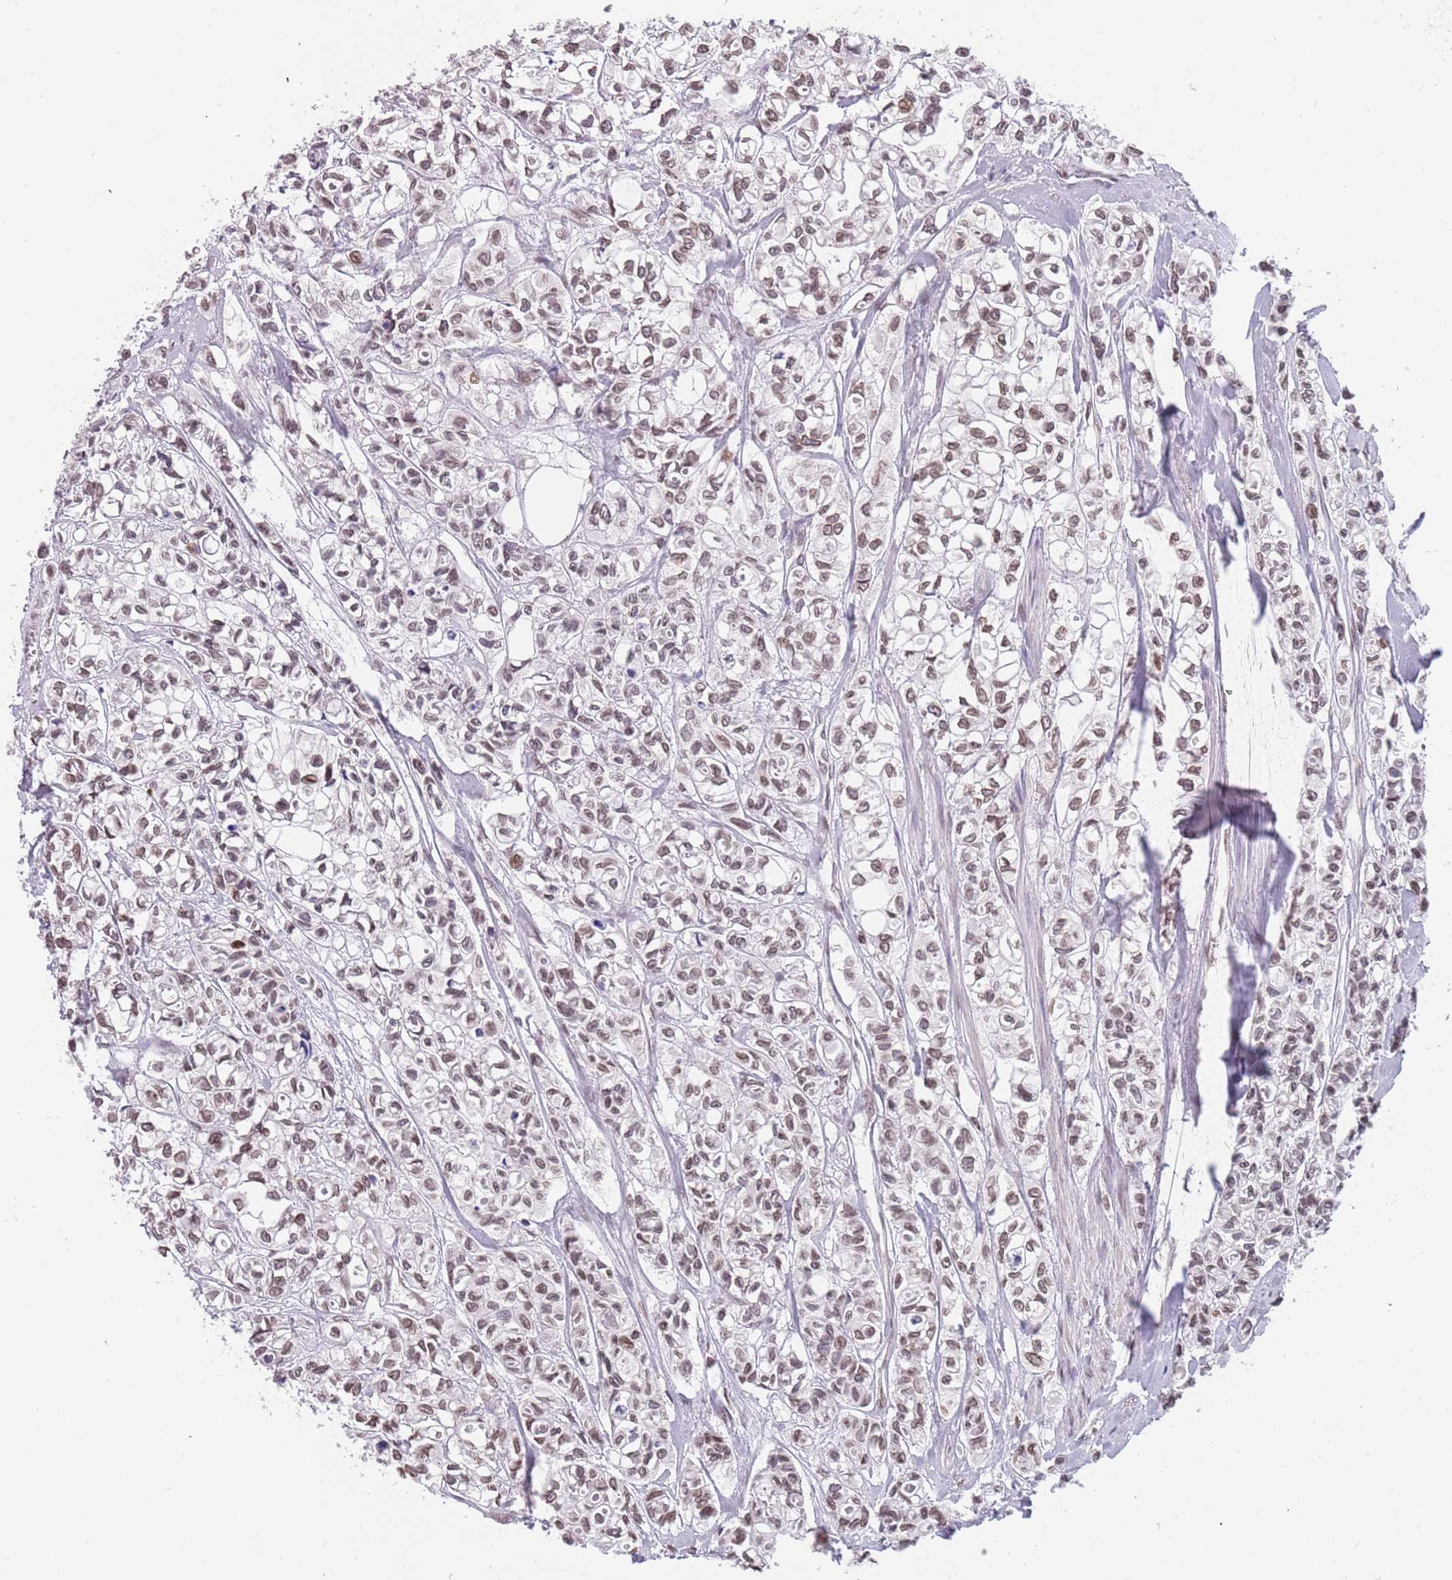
{"staining": {"intensity": "moderate", "quantity": ">75%", "location": "cytoplasmic/membranous,nuclear"}, "tissue": "urothelial cancer", "cell_type": "Tumor cells", "image_type": "cancer", "snomed": [{"axis": "morphology", "description": "Urothelial carcinoma, High grade"}, {"axis": "topography", "description": "Urinary bladder"}], "caption": "Immunohistochemistry (IHC) histopathology image of neoplastic tissue: human urothelial carcinoma (high-grade) stained using IHC displays medium levels of moderate protein expression localized specifically in the cytoplasmic/membranous and nuclear of tumor cells, appearing as a cytoplasmic/membranous and nuclear brown color.", "gene": "KLHDC2", "patient": {"sex": "male", "age": 67}}